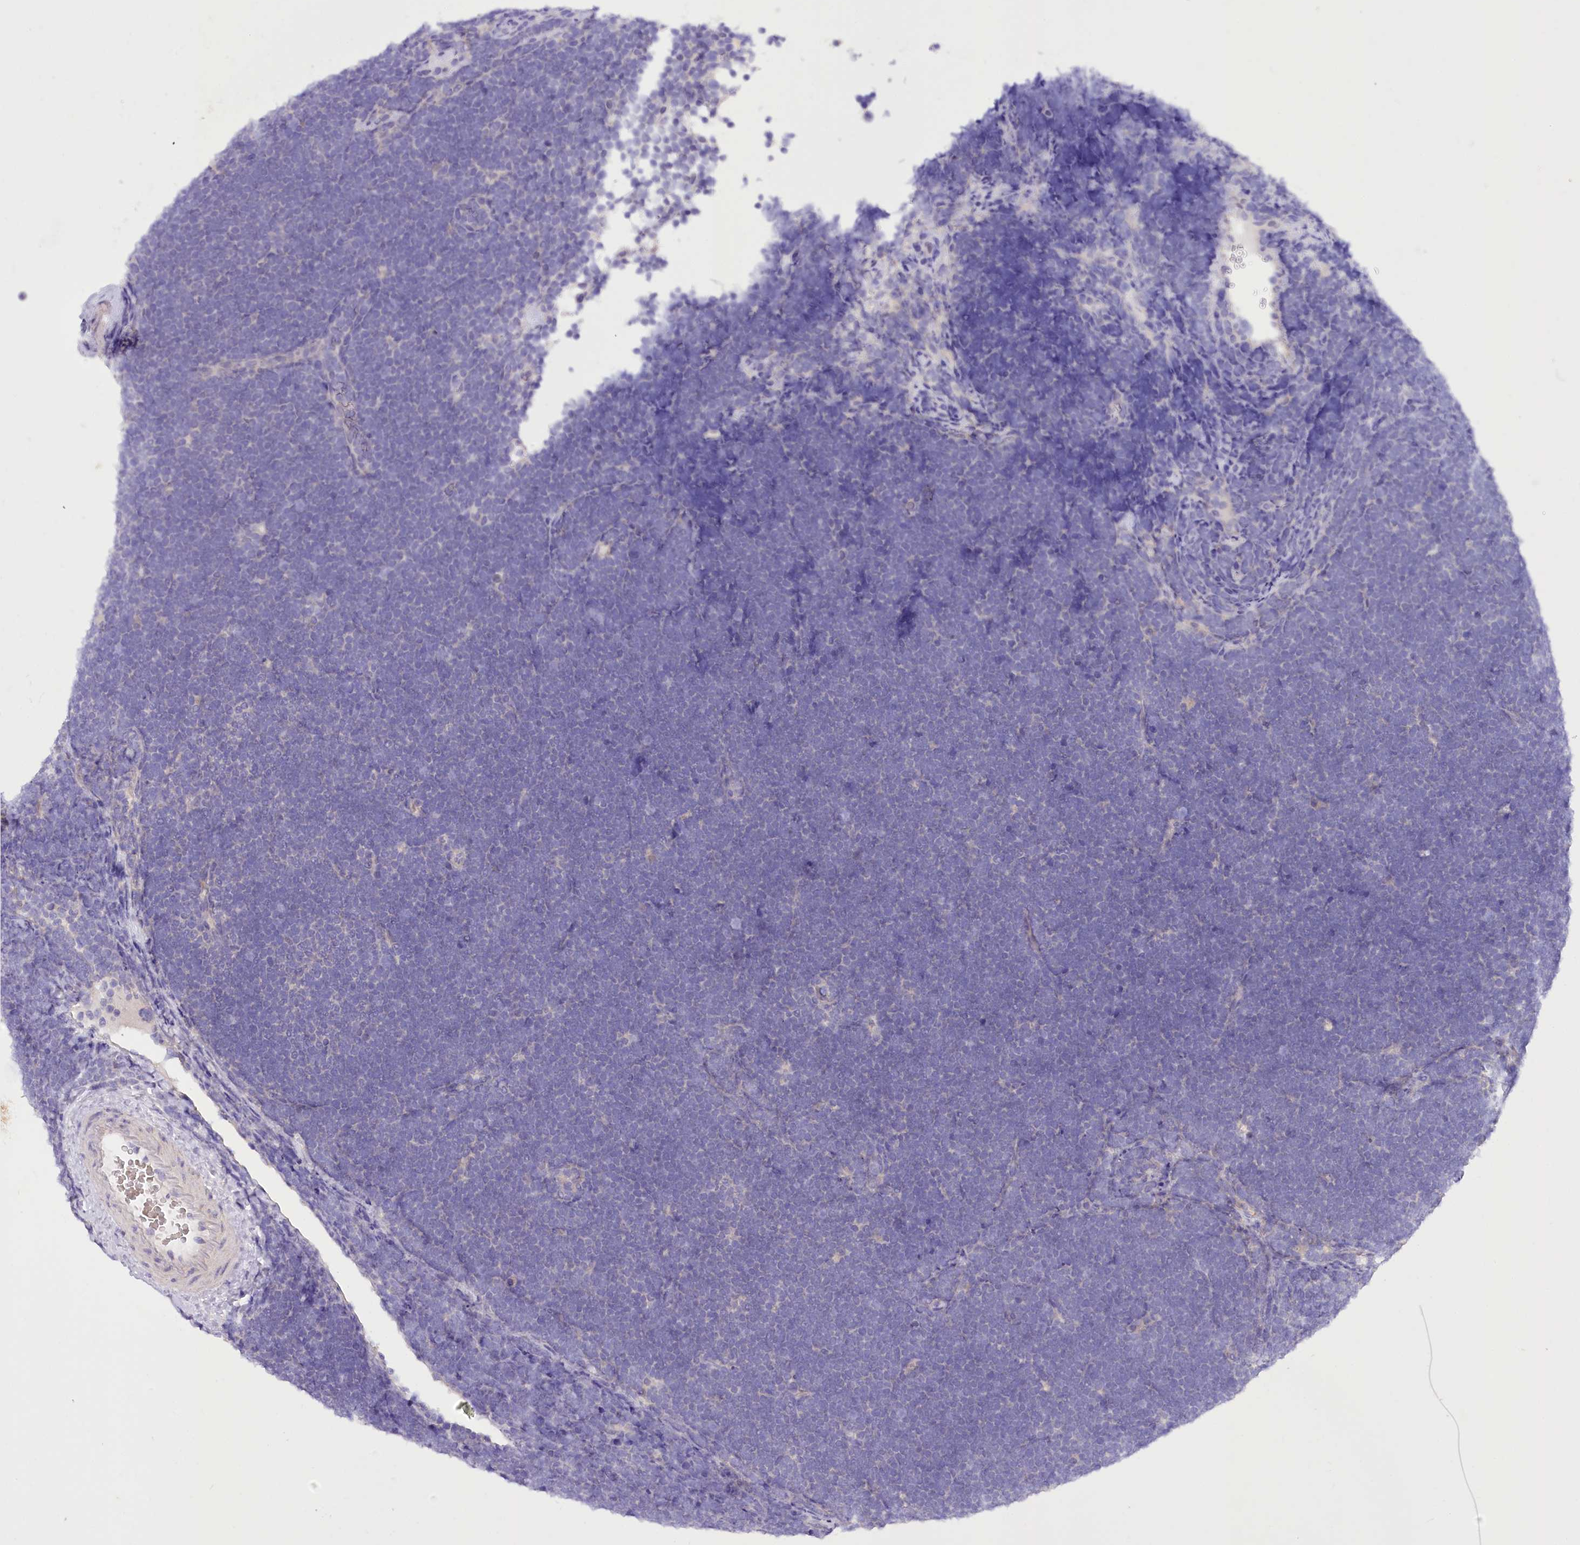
{"staining": {"intensity": "negative", "quantity": "none", "location": "none"}, "tissue": "lymphoma", "cell_type": "Tumor cells", "image_type": "cancer", "snomed": [{"axis": "morphology", "description": "Malignant lymphoma, non-Hodgkin's type, High grade"}, {"axis": "topography", "description": "Lymph node"}], "caption": "This micrograph is of lymphoma stained with immunohistochemistry (IHC) to label a protein in brown with the nuclei are counter-stained blue. There is no expression in tumor cells.", "gene": "DCUN1D1", "patient": {"sex": "male", "age": 13}}